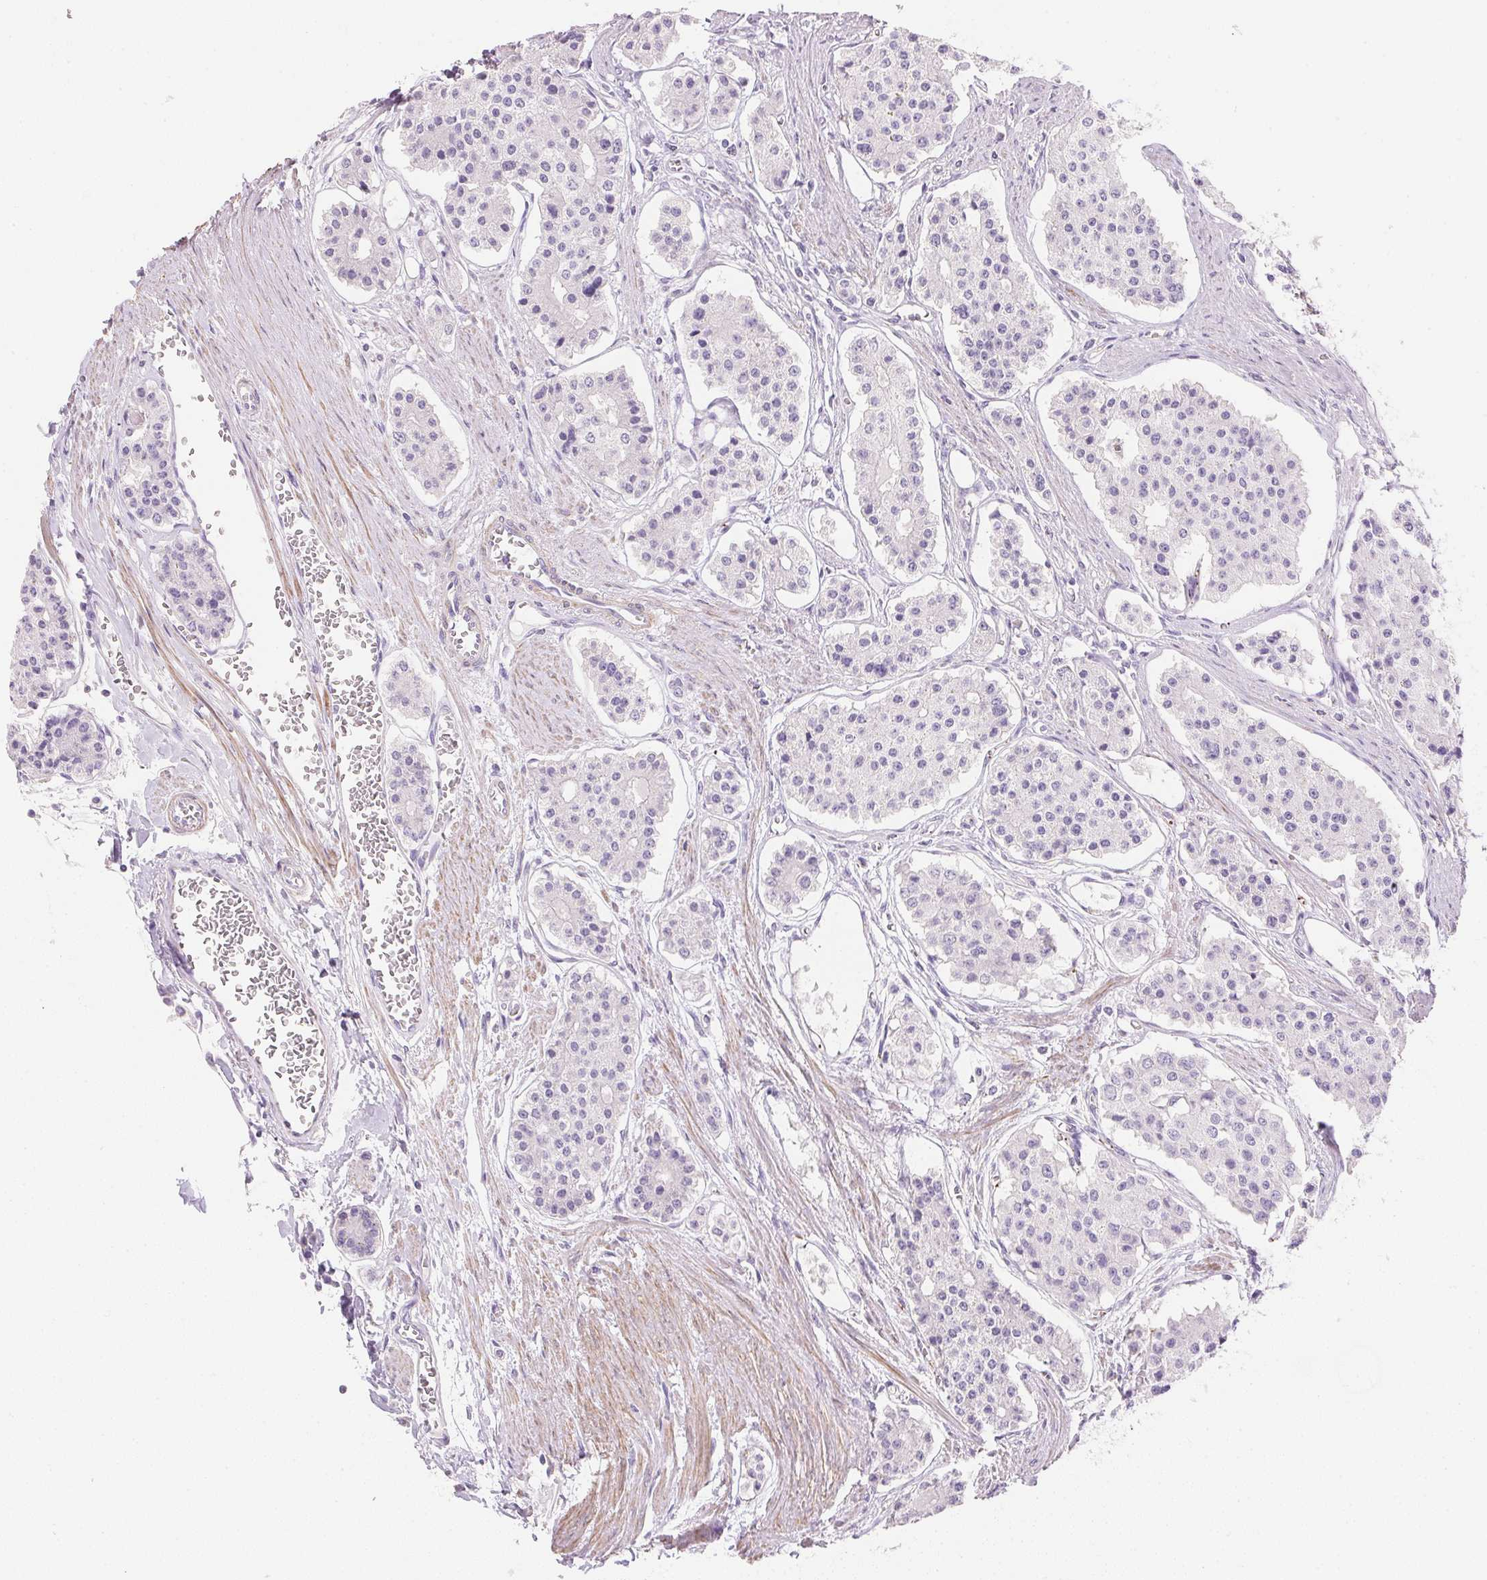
{"staining": {"intensity": "negative", "quantity": "none", "location": "none"}, "tissue": "carcinoid", "cell_type": "Tumor cells", "image_type": "cancer", "snomed": [{"axis": "morphology", "description": "Carcinoid, malignant, NOS"}, {"axis": "topography", "description": "Small intestine"}], "caption": "Immunohistochemical staining of carcinoid (malignant) exhibits no significant expression in tumor cells. (Stains: DAB (3,3'-diaminobenzidine) immunohistochemistry with hematoxylin counter stain, Microscopy: brightfield microscopy at high magnification).", "gene": "KCNE2", "patient": {"sex": "female", "age": 65}}